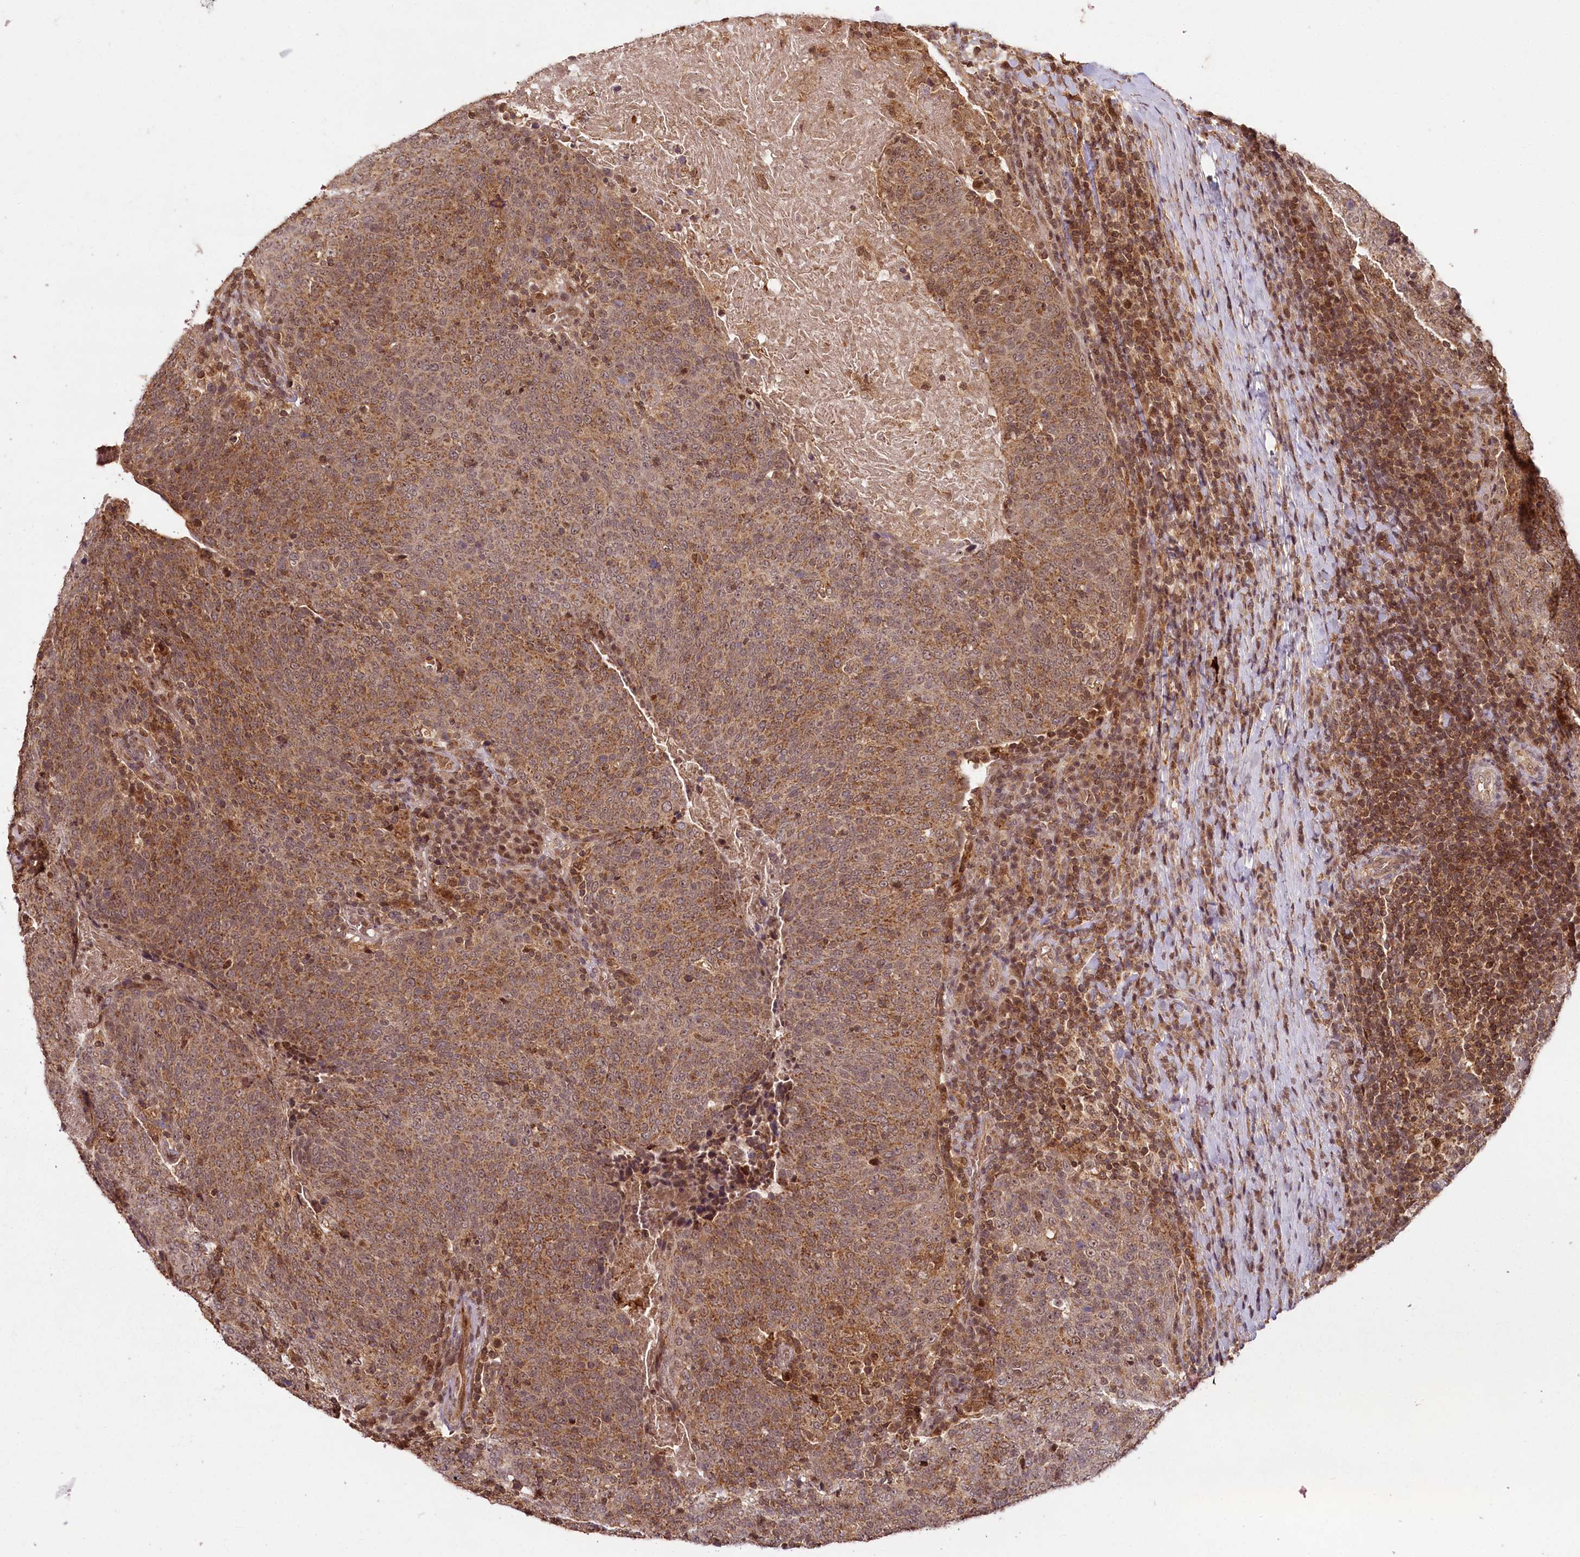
{"staining": {"intensity": "moderate", "quantity": ">75%", "location": "cytoplasmic/membranous"}, "tissue": "head and neck cancer", "cell_type": "Tumor cells", "image_type": "cancer", "snomed": [{"axis": "morphology", "description": "Squamous cell carcinoma, NOS"}, {"axis": "morphology", "description": "Squamous cell carcinoma, metastatic, NOS"}, {"axis": "topography", "description": "Lymph node"}, {"axis": "topography", "description": "Head-Neck"}], "caption": "Head and neck metastatic squamous cell carcinoma stained with a protein marker shows moderate staining in tumor cells.", "gene": "MICU1", "patient": {"sex": "male", "age": 62}}